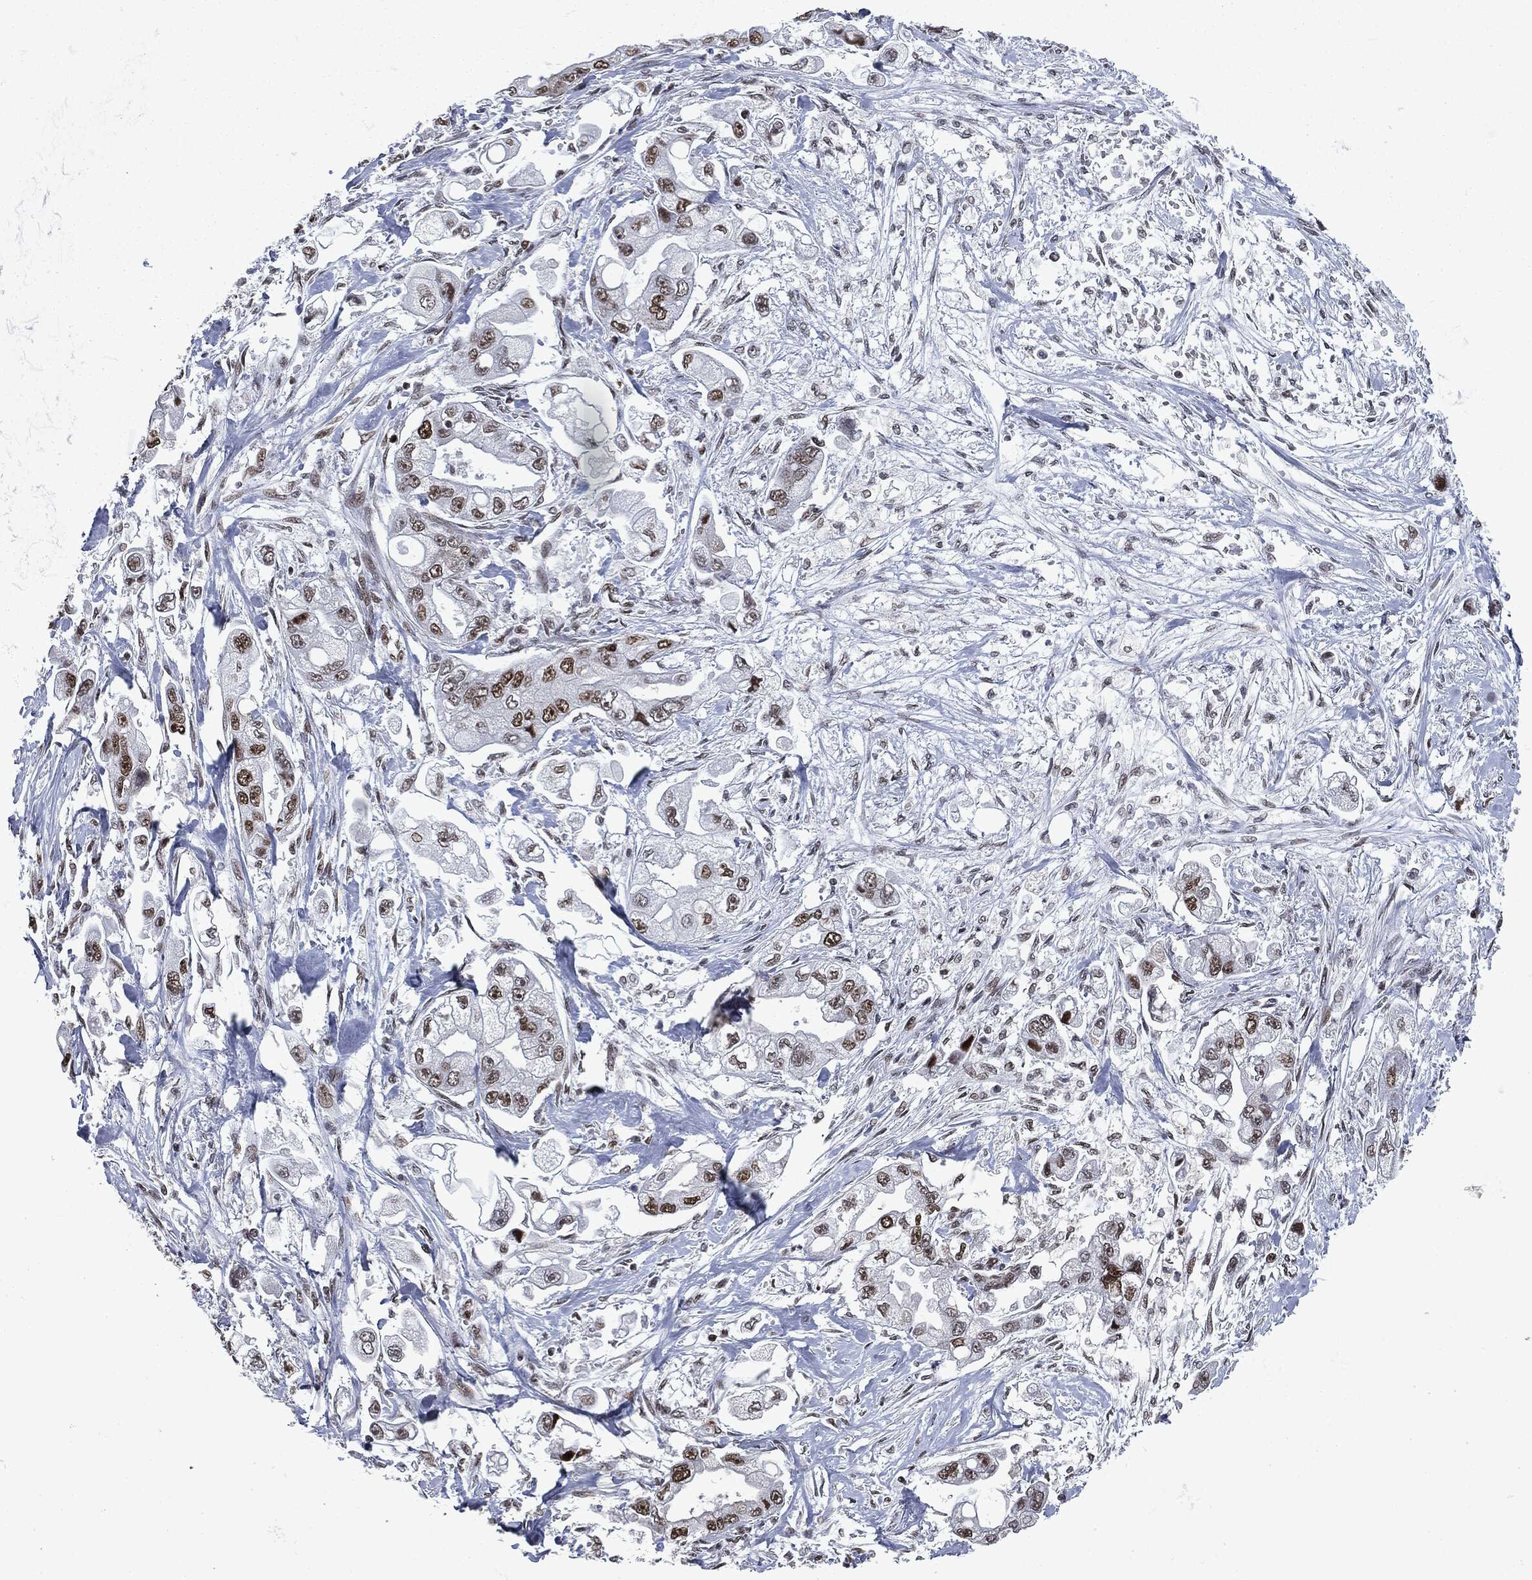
{"staining": {"intensity": "moderate", "quantity": ">75%", "location": "nuclear"}, "tissue": "stomach cancer", "cell_type": "Tumor cells", "image_type": "cancer", "snomed": [{"axis": "morphology", "description": "Adenocarcinoma, NOS"}, {"axis": "topography", "description": "Stomach"}], "caption": "Tumor cells show moderate nuclear staining in approximately >75% of cells in stomach cancer. Using DAB (brown) and hematoxylin (blue) stains, captured at high magnification using brightfield microscopy.", "gene": "MSH2", "patient": {"sex": "male", "age": 62}}